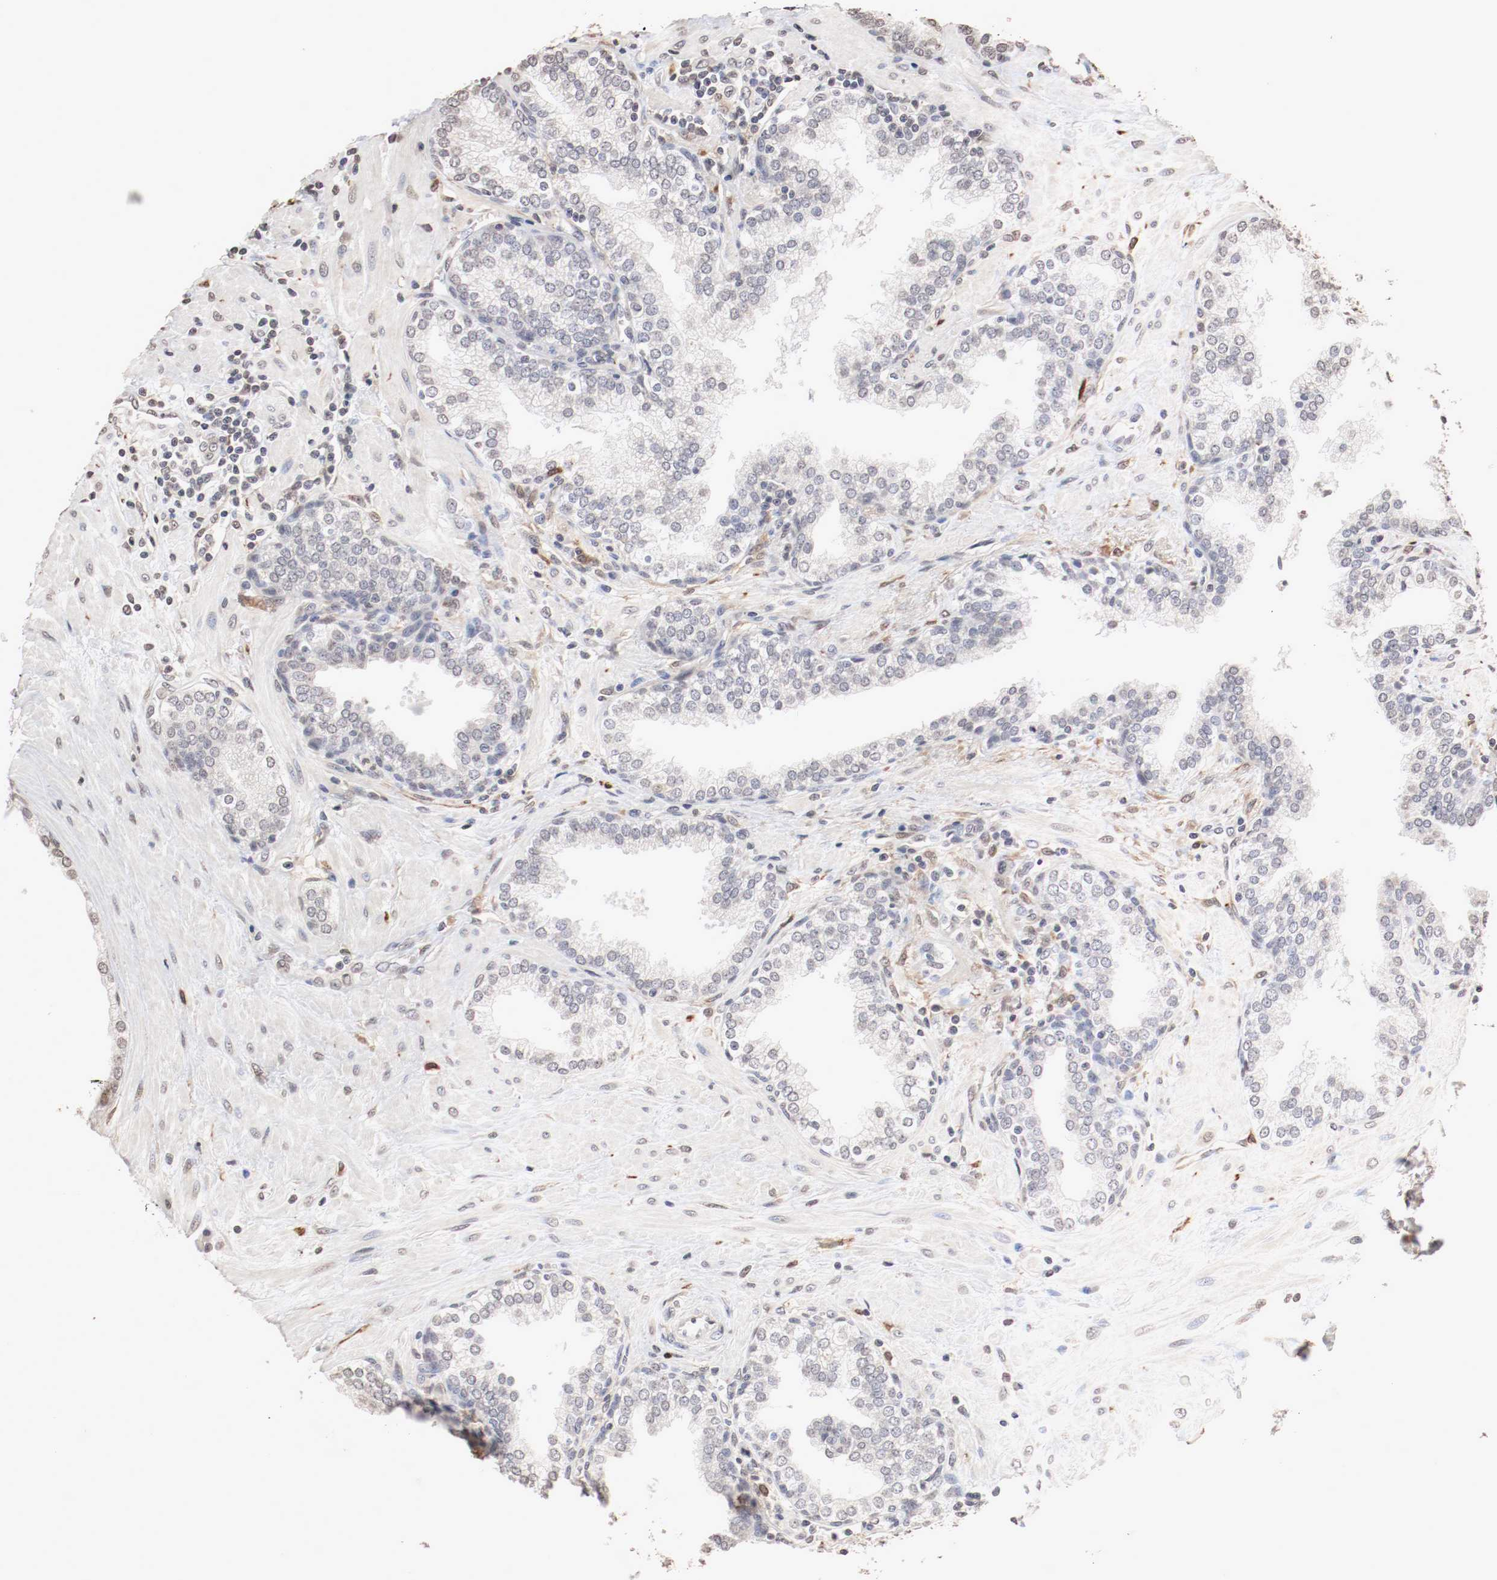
{"staining": {"intensity": "negative", "quantity": "none", "location": "none"}, "tissue": "prostate", "cell_type": "Glandular cells", "image_type": "normal", "snomed": [{"axis": "morphology", "description": "Normal tissue, NOS"}, {"axis": "topography", "description": "Prostate"}], "caption": "DAB (3,3'-diaminobenzidine) immunohistochemical staining of benign prostate displays no significant staining in glandular cells.", "gene": "WASL", "patient": {"sex": "male", "age": 51}}